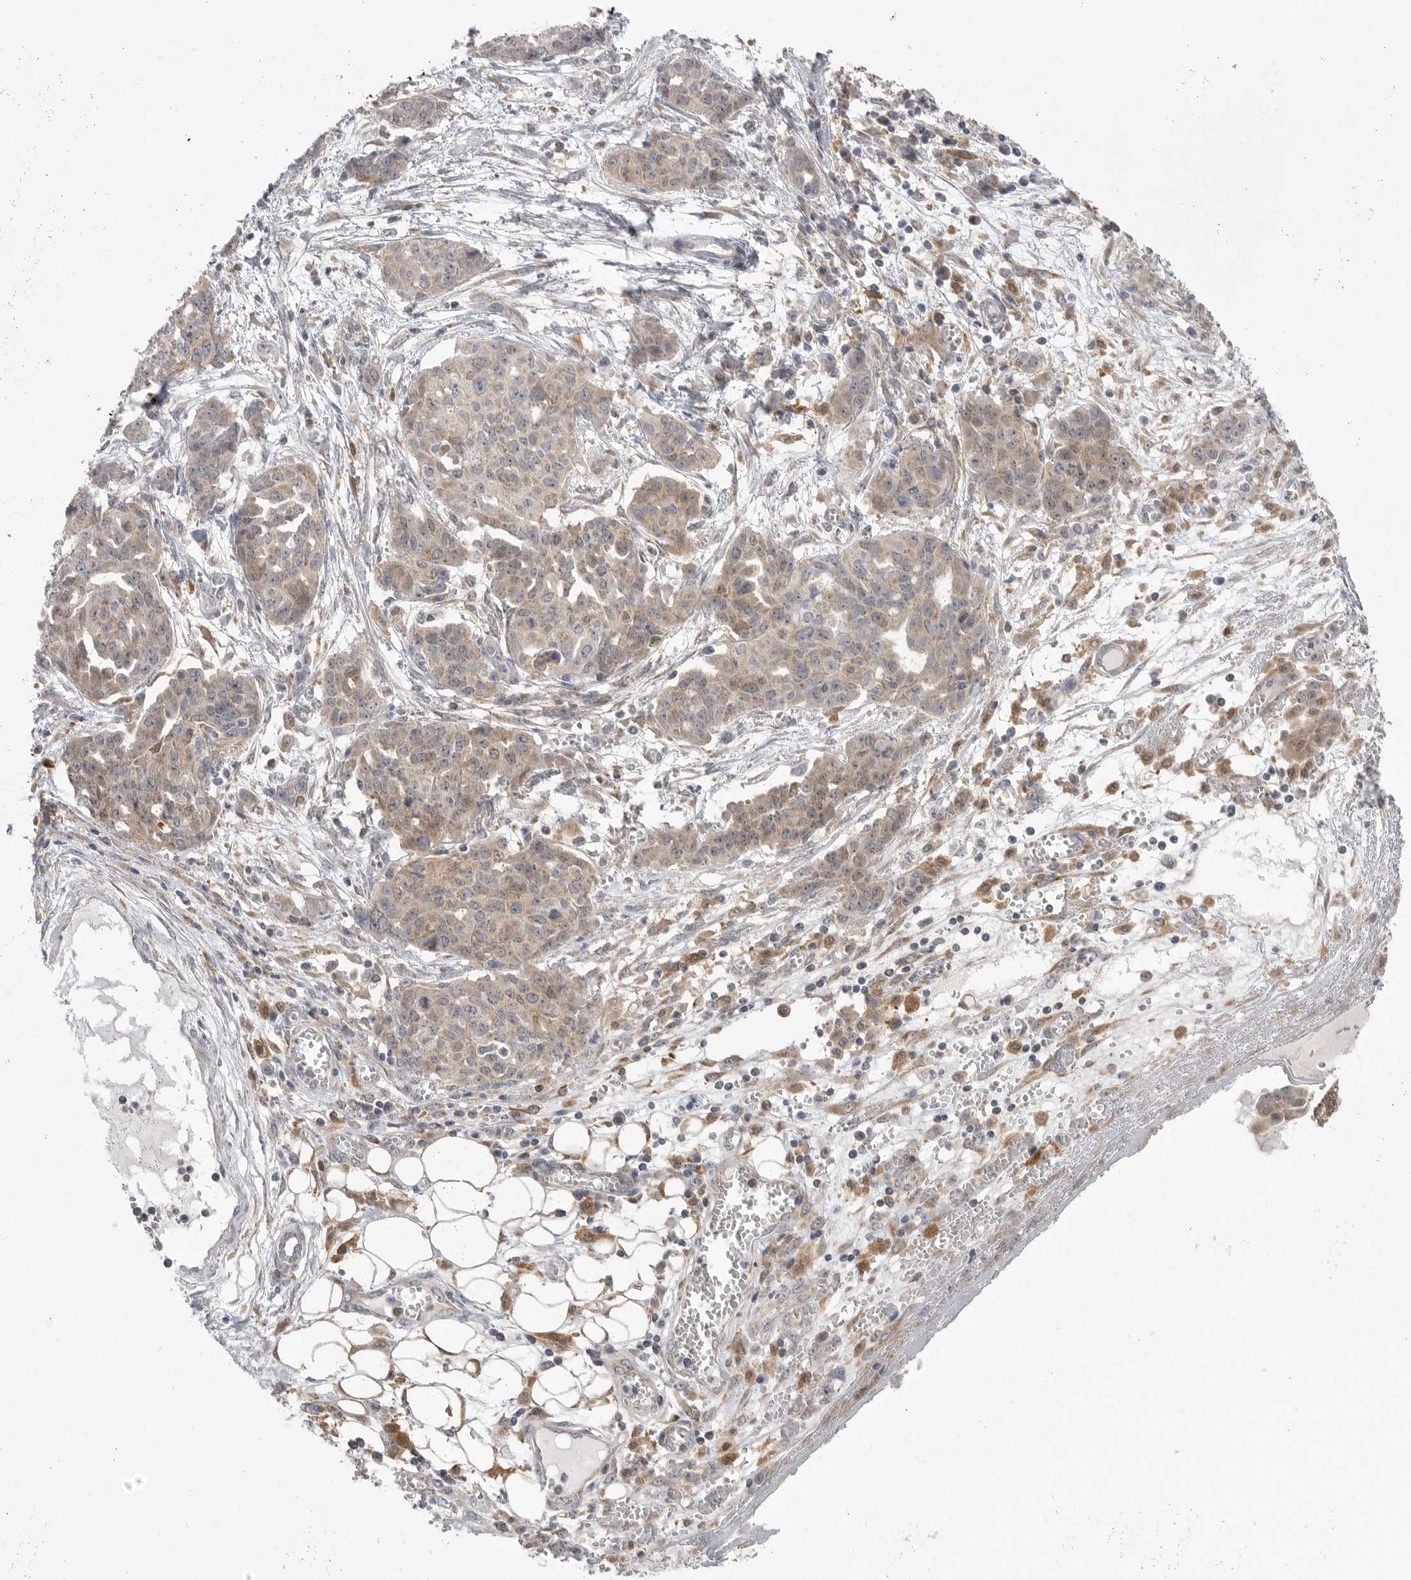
{"staining": {"intensity": "weak", "quantity": "25%-75%", "location": "cytoplasmic/membranous"}, "tissue": "ovarian cancer", "cell_type": "Tumor cells", "image_type": "cancer", "snomed": [{"axis": "morphology", "description": "Cystadenocarcinoma, serous, NOS"}, {"axis": "topography", "description": "Soft tissue"}, {"axis": "topography", "description": "Ovary"}], "caption": "This is a micrograph of immunohistochemistry staining of ovarian cancer, which shows weak expression in the cytoplasmic/membranous of tumor cells.", "gene": "KYAT3", "patient": {"sex": "female", "age": 57}}